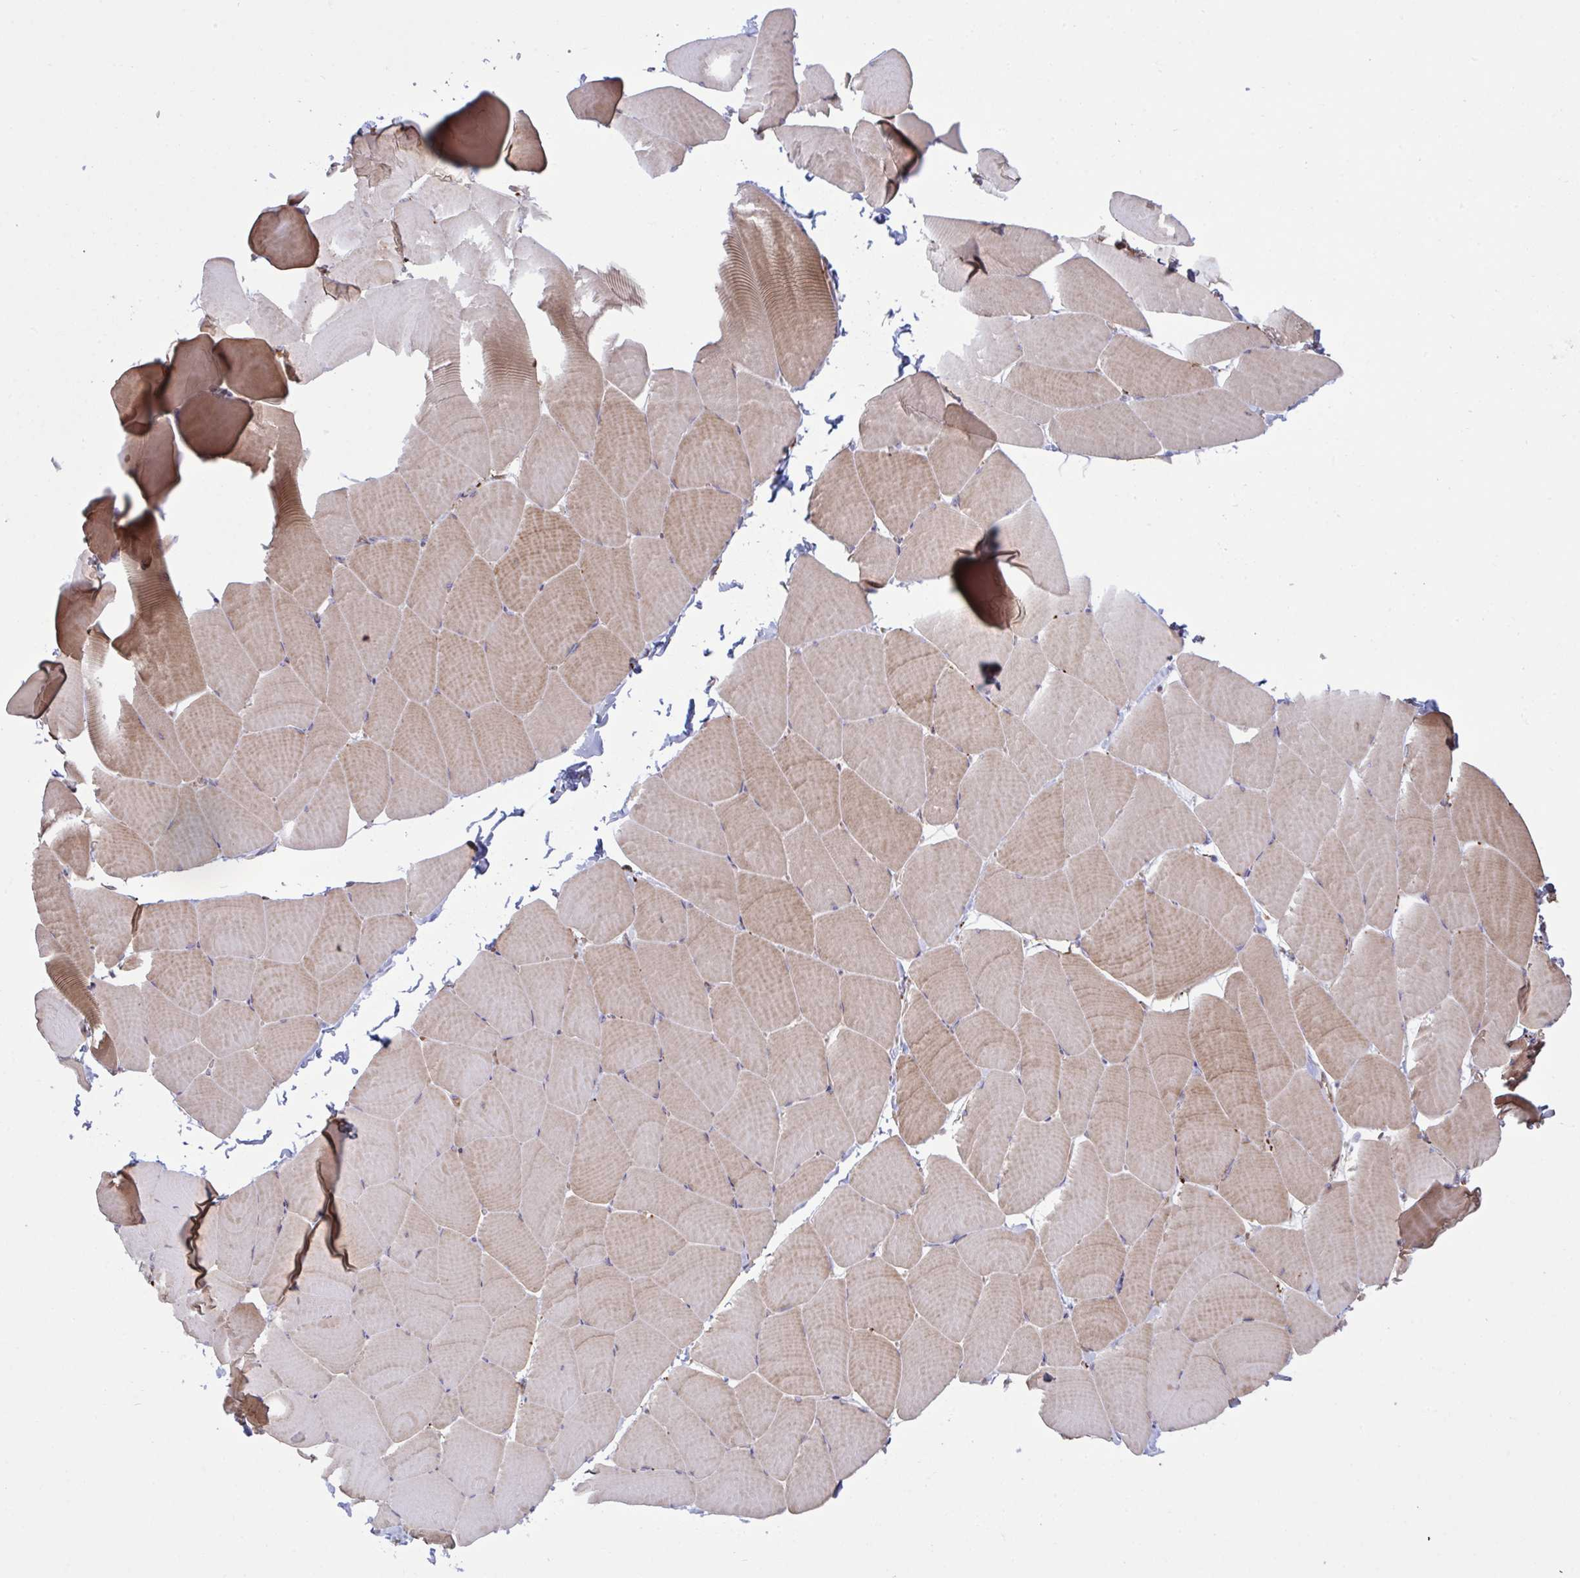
{"staining": {"intensity": "moderate", "quantity": "25%-75%", "location": "cytoplasmic/membranous"}, "tissue": "skeletal muscle", "cell_type": "Myocytes", "image_type": "normal", "snomed": [{"axis": "morphology", "description": "Normal tissue, NOS"}, {"axis": "topography", "description": "Skeletal muscle"}], "caption": "Myocytes show medium levels of moderate cytoplasmic/membranous expression in about 25%-75% of cells in benign skeletal muscle. (IHC, brightfield microscopy, high magnification).", "gene": "IL1R1", "patient": {"sex": "male", "age": 25}}